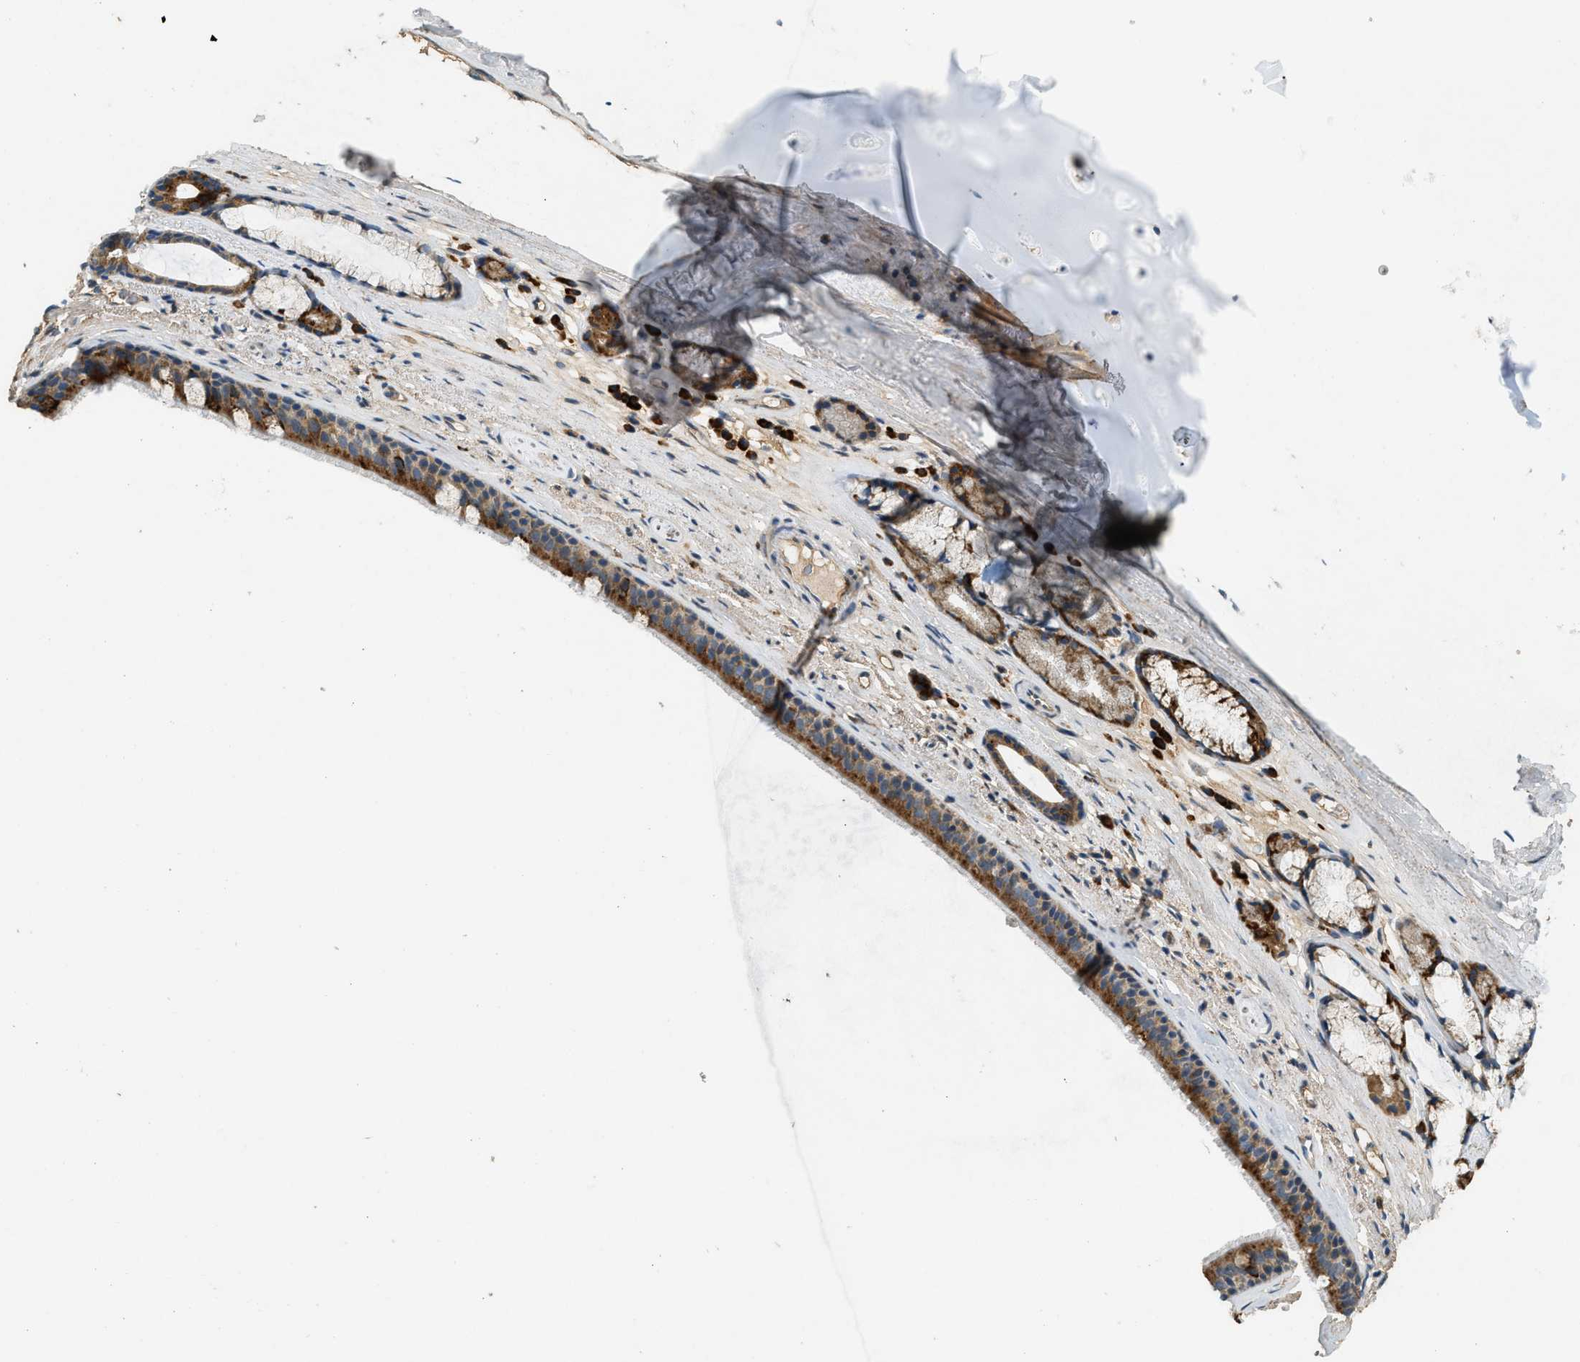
{"staining": {"intensity": "strong", "quantity": ">75%", "location": "cytoplasmic/membranous"}, "tissue": "bronchus", "cell_type": "Respiratory epithelial cells", "image_type": "normal", "snomed": [{"axis": "morphology", "description": "Normal tissue, NOS"}, {"axis": "topography", "description": "Cartilage tissue"}], "caption": "Respiratory epithelial cells reveal high levels of strong cytoplasmic/membranous staining in approximately >75% of cells in benign bronchus. The staining was performed using DAB (3,3'-diaminobenzidine) to visualize the protein expression in brown, while the nuclei were stained in blue with hematoxylin (Magnification: 20x).", "gene": "CTSB", "patient": {"sex": "female", "age": 63}}